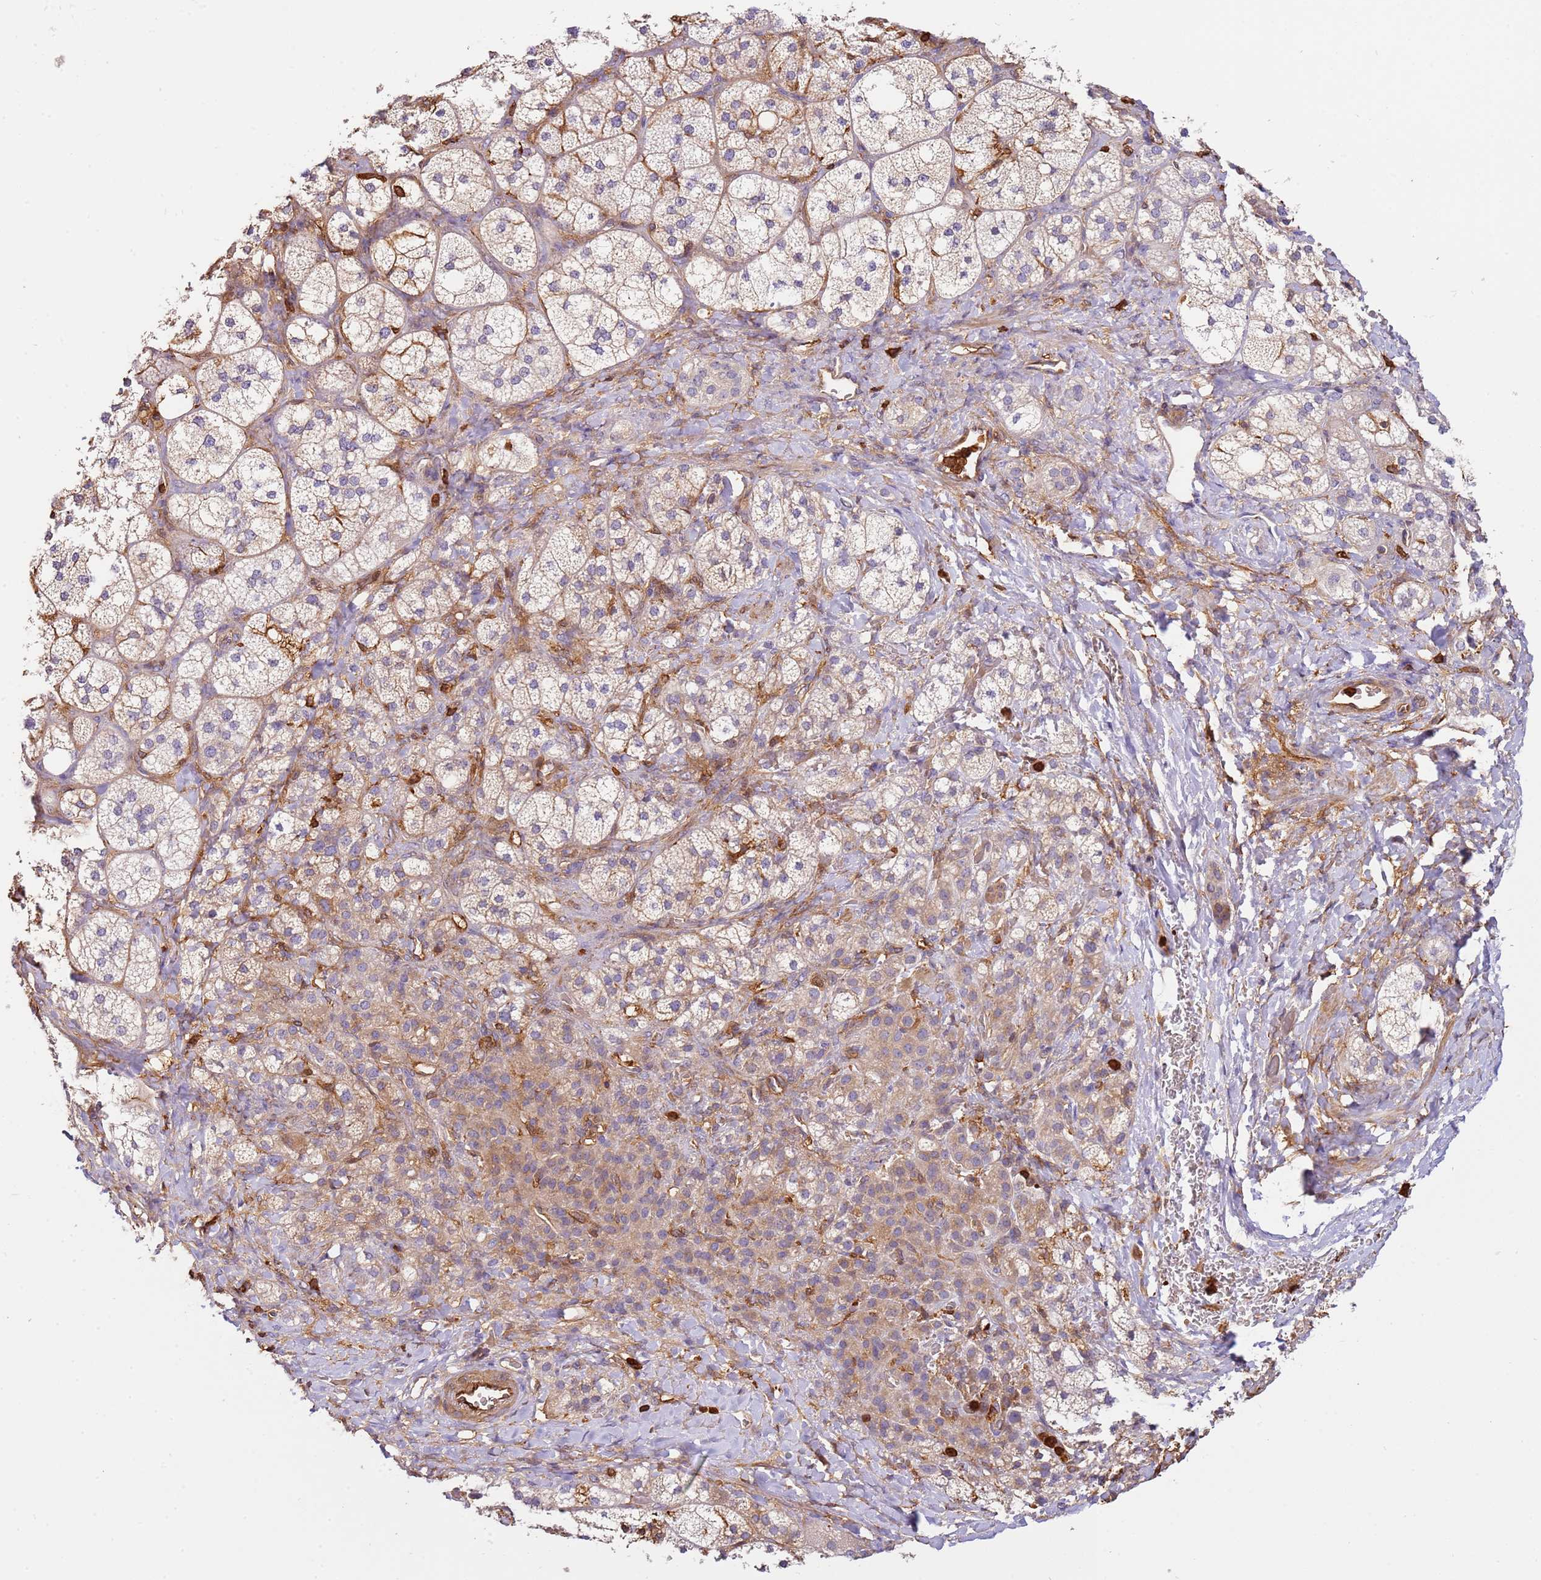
{"staining": {"intensity": "moderate", "quantity": "<25%", "location": "cytoplasmic/membranous"}, "tissue": "adrenal gland", "cell_type": "Glandular cells", "image_type": "normal", "snomed": [{"axis": "morphology", "description": "Normal tissue, NOS"}, {"axis": "topography", "description": "Adrenal gland"}], "caption": "This histopathology image exhibits unremarkable adrenal gland stained with IHC to label a protein in brown. The cytoplasmic/membranous of glandular cells show moderate positivity for the protein. Nuclei are counter-stained blue.", "gene": "OR6P1", "patient": {"sex": "male", "age": 61}}